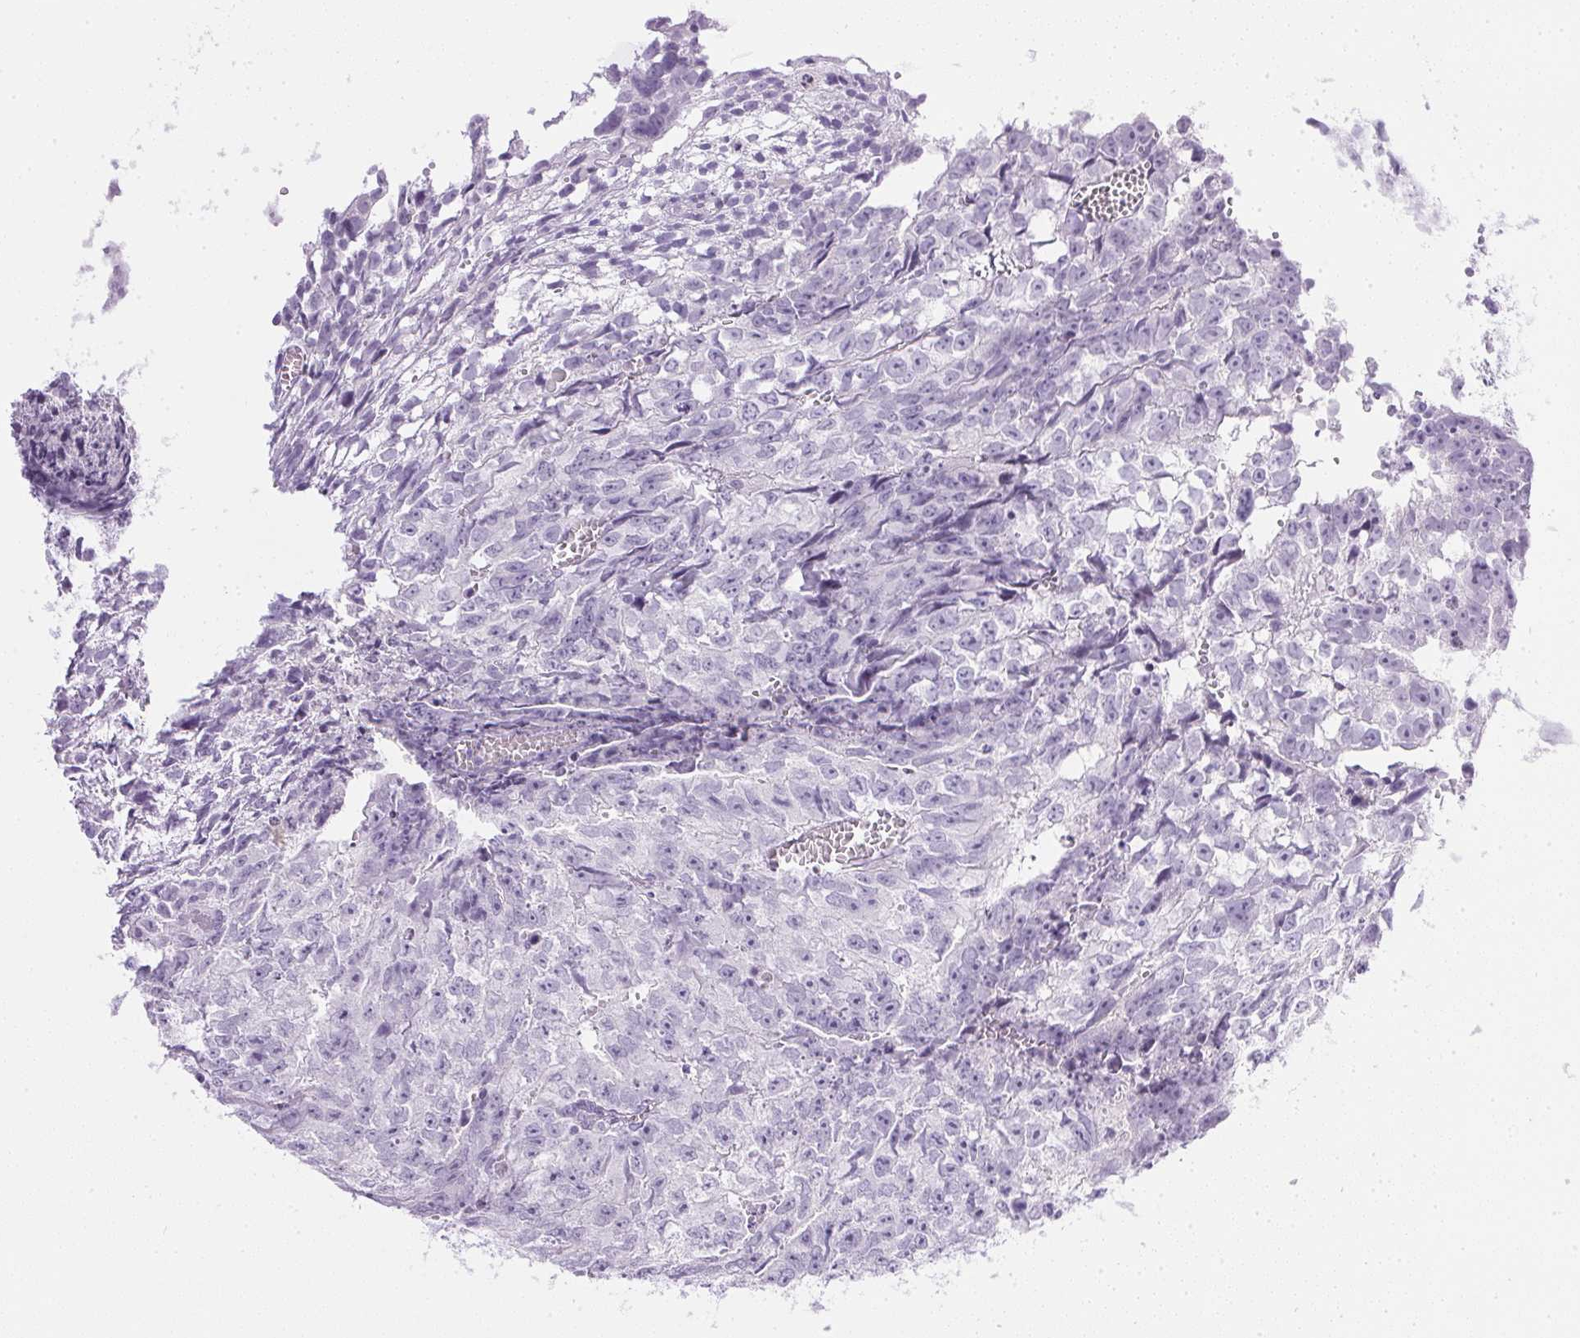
{"staining": {"intensity": "negative", "quantity": "none", "location": "none"}, "tissue": "testis cancer", "cell_type": "Tumor cells", "image_type": "cancer", "snomed": [{"axis": "morphology", "description": "Carcinoma, Embryonal, NOS"}, {"axis": "morphology", "description": "Teratoma, malignant, NOS"}, {"axis": "topography", "description": "Testis"}], "caption": "This is a micrograph of immunohistochemistry (IHC) staining of testis cancer (embryonal carcinoma), which shows no positivity in tumor cells.", "gene": "CPB1", "patient": {"sex": "male", "age": 24}}